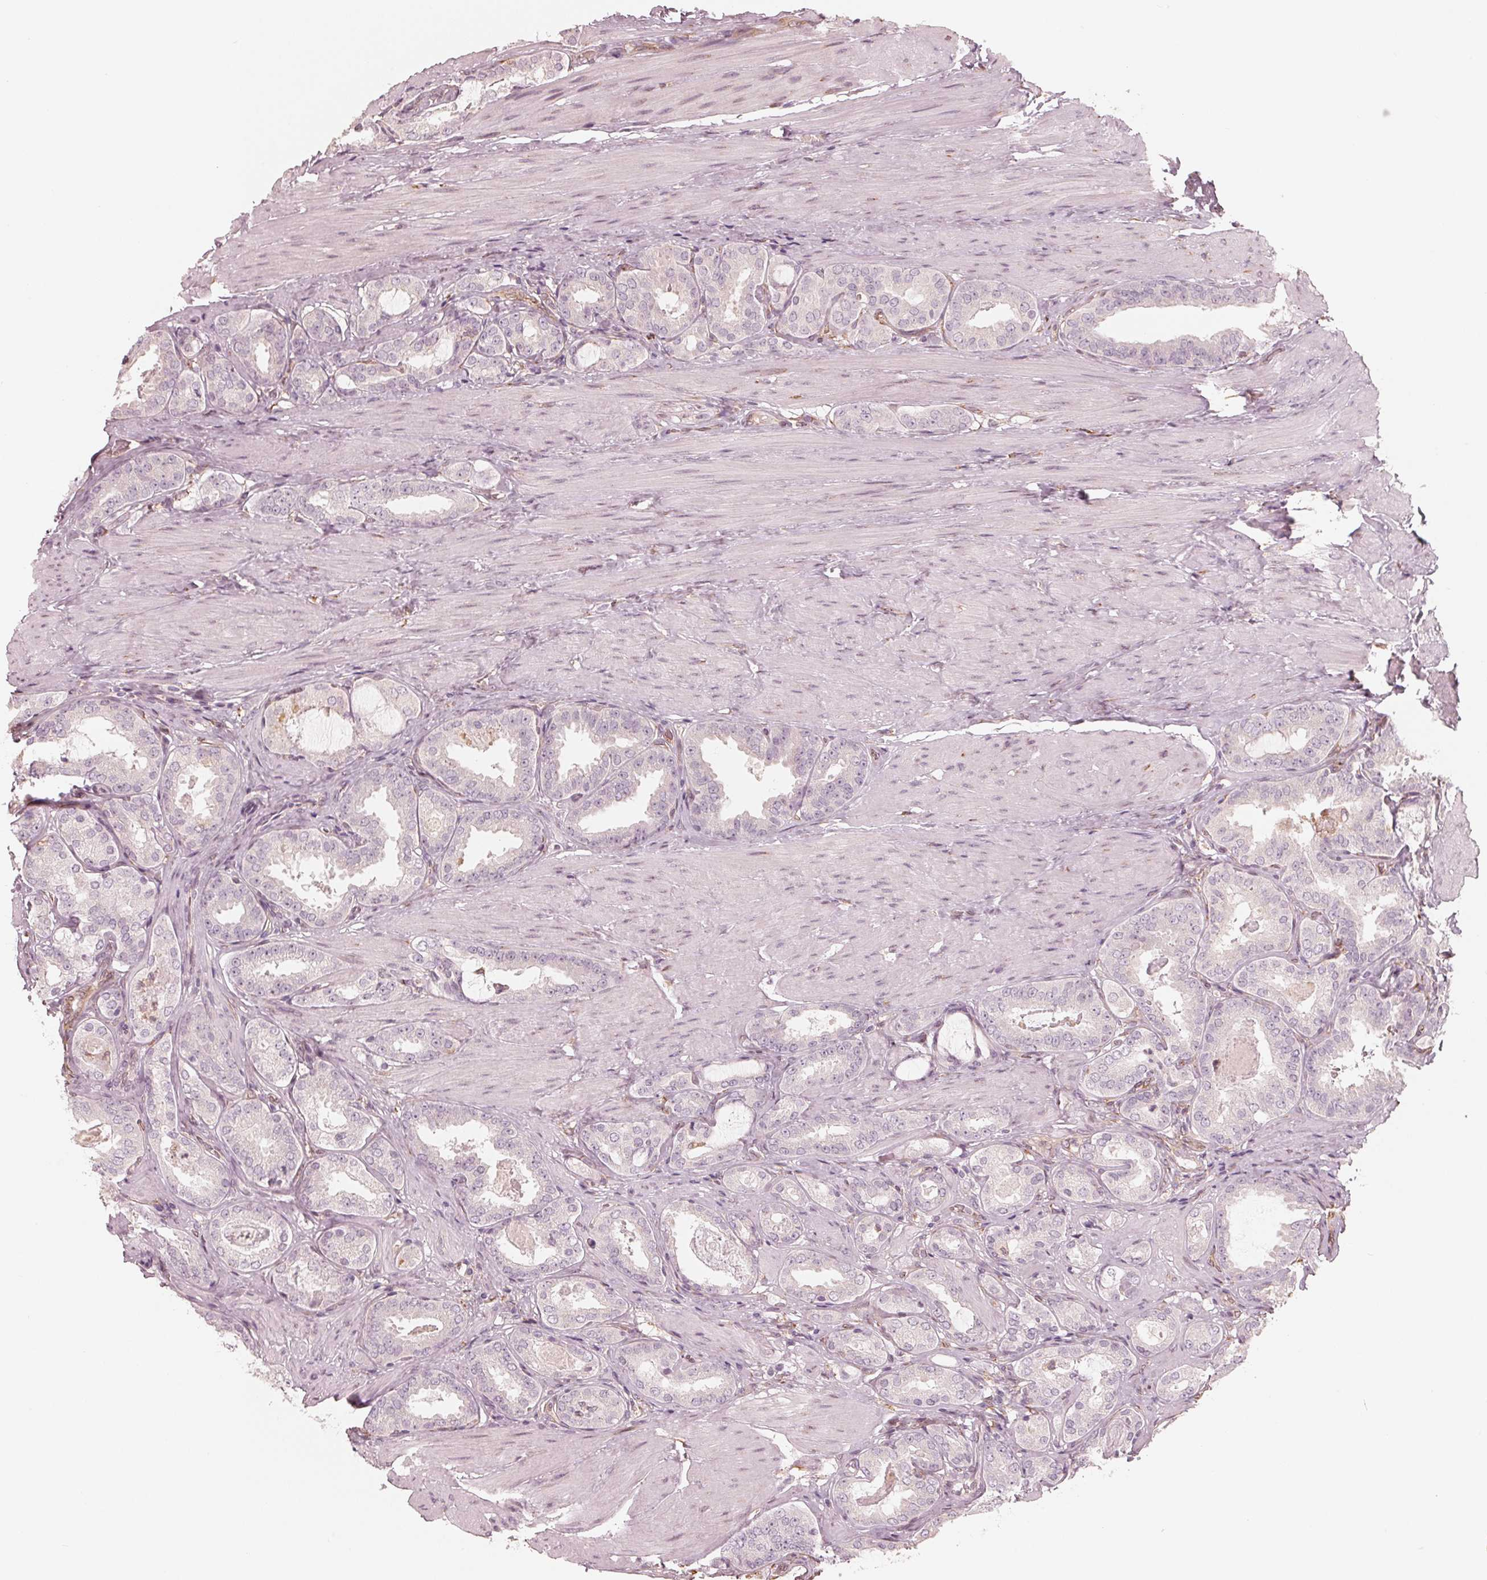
{"staining": {"intensity": "negative", "quantity": "none", "location": "none"}, "tissue": "prostate cancer", "cell_type": "Tumor cells", "image_type": "cancer", "snomed": [{"axis": "morphology", "description": "Adenocarcinoma, High grade"}, {"axis": "topography", "description": "Prostate"}], "caption": "A high-resolution image shows immunohistochemistry (IHC) staining of prostate cancer, which shows no significant expression in tumor cells.", "gene": "IKBIP", "patient": {"sex": "male", "age": 63}}